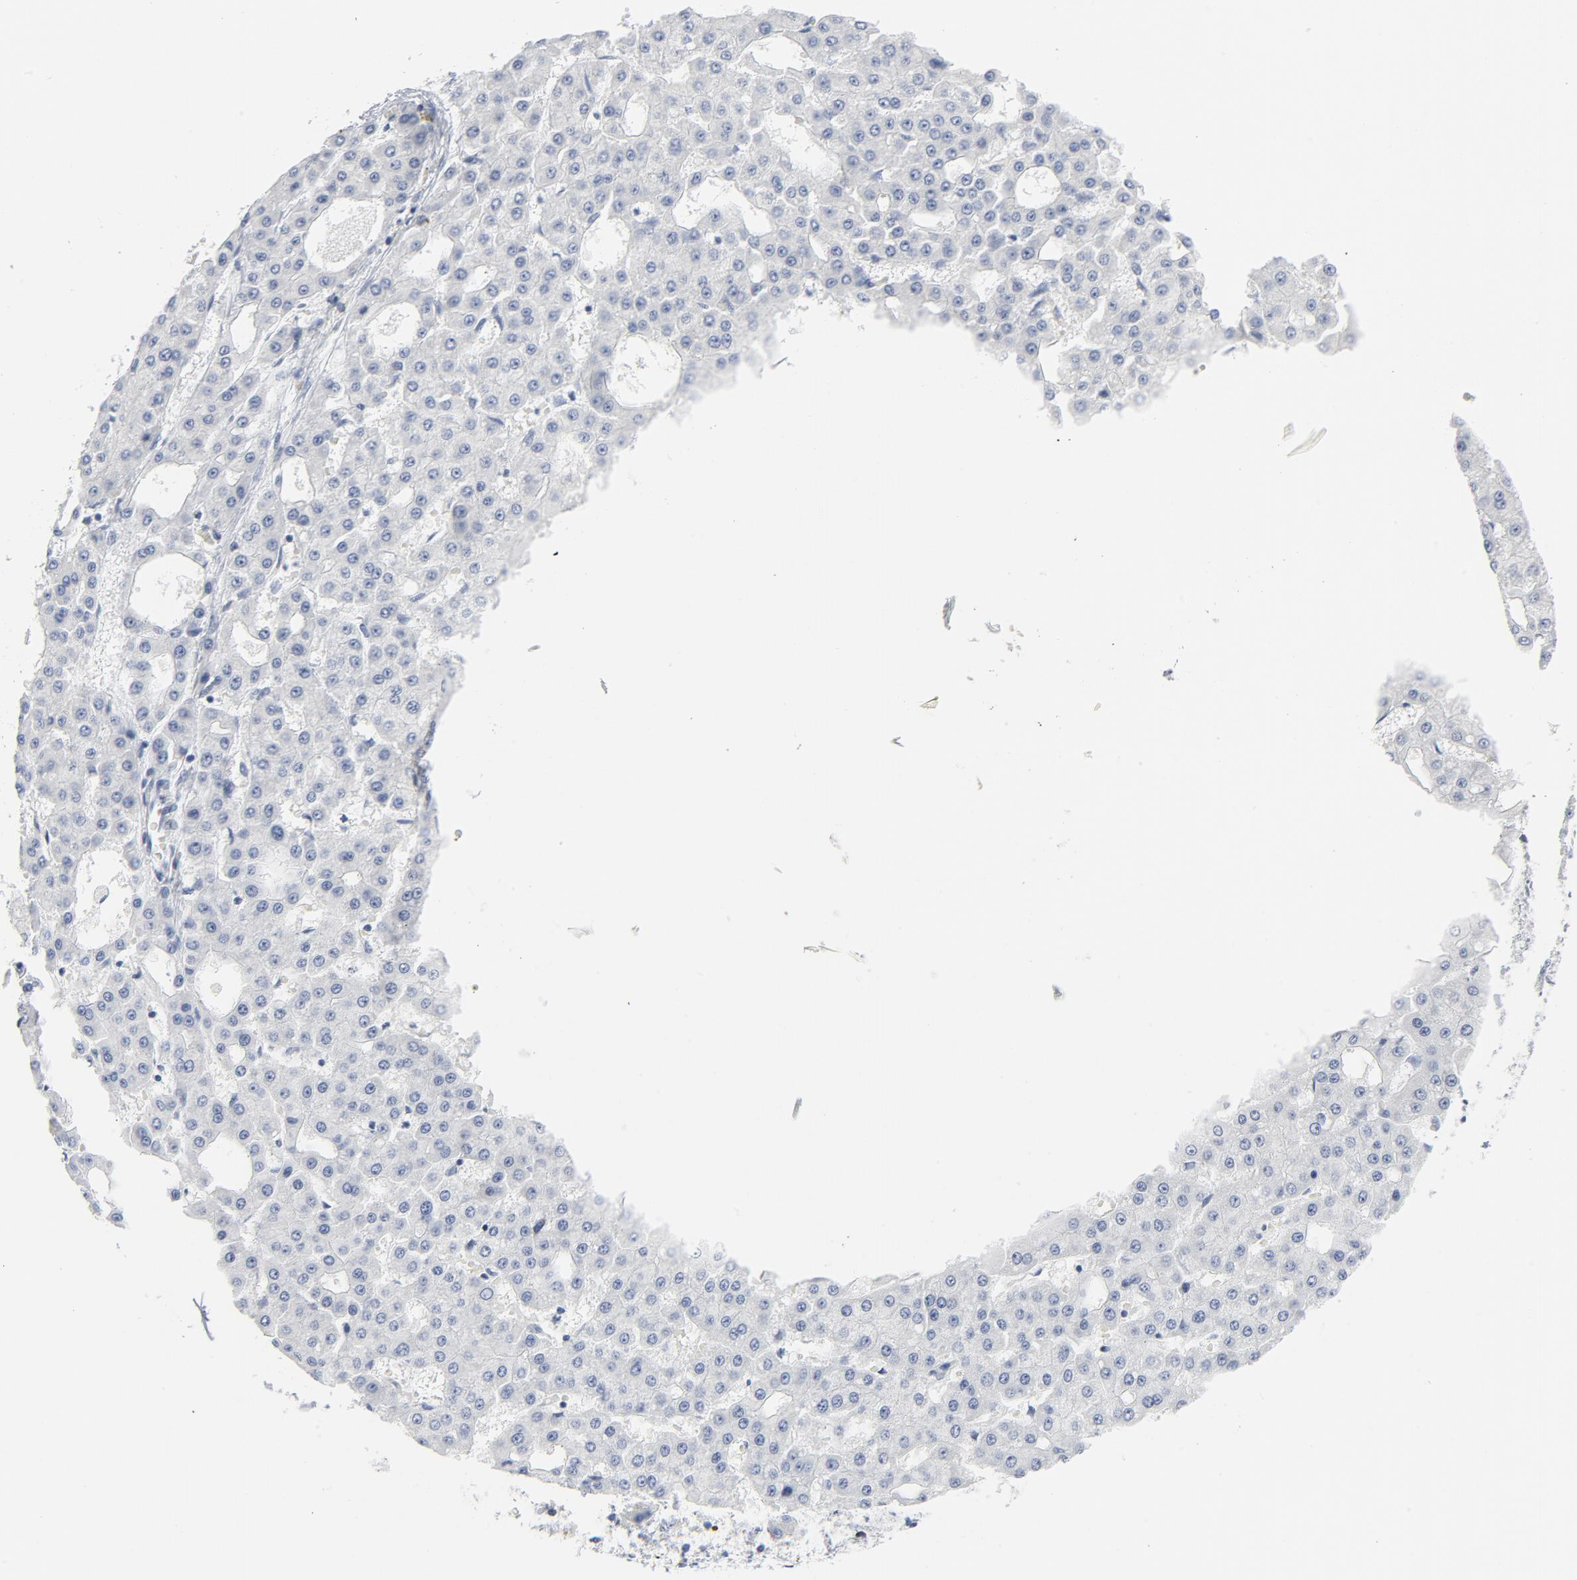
{"staining": {"intensity": "negative", "quantity": "none", "location": "none"}, "tissue": "liver cancer", "cell_type": "Tumor cells", "image_type": "cancer", "snomed": [{"axis": "morphology", "description": "Carcinoma, Hepatocellular, NOS"}, {"axis": "topography", "description": "Liver"}], "caption": "This is an IHC micrograph of liver cancer. There is no expression in tumor cells.", "gene": "TUBB1", "patient": {"sex": "male", "age": 47}}